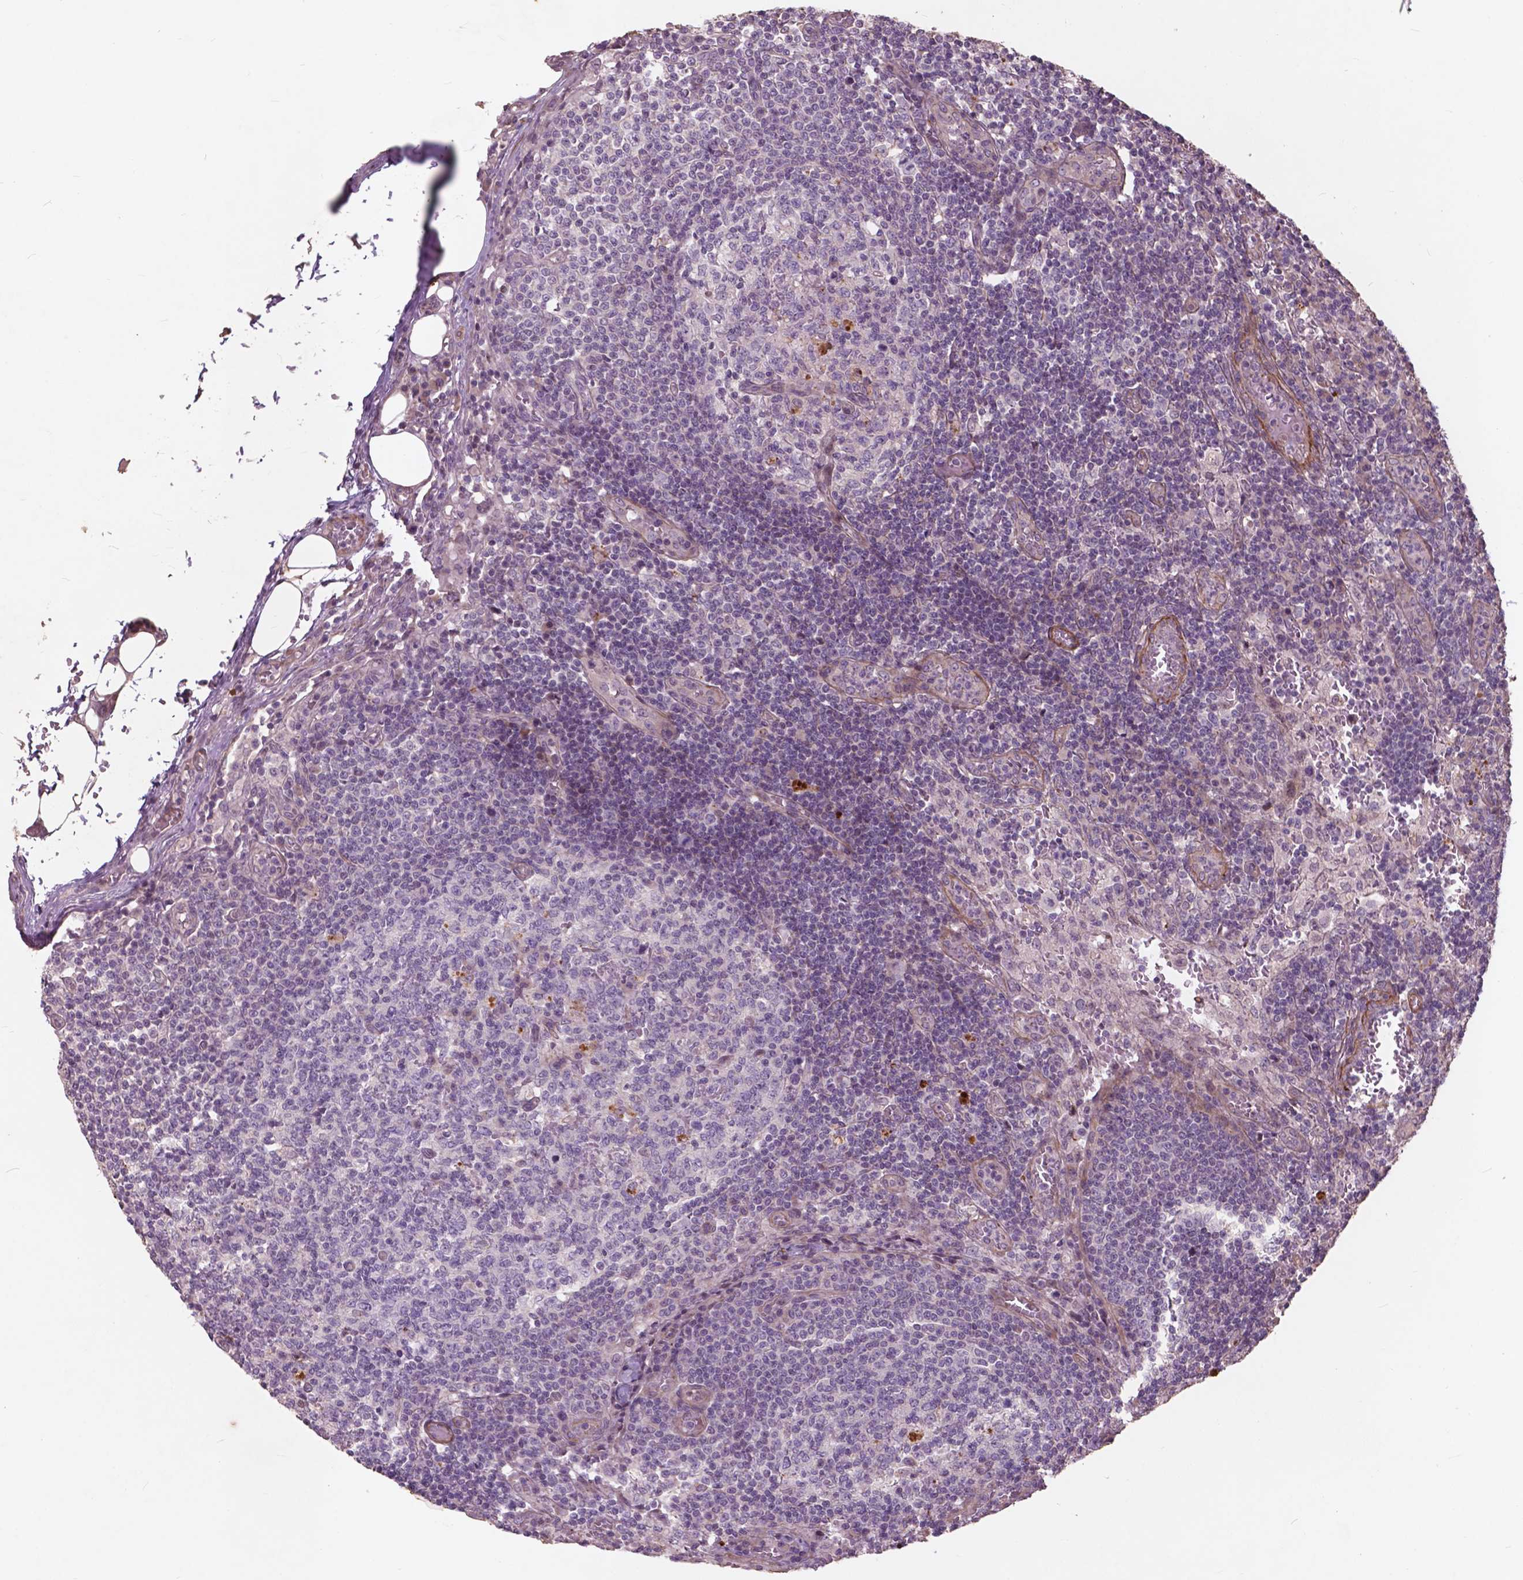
{"staining": {"intensity": "negative", "quantity": "none", "location": "none"}, "tissue": "lymph node", "cell_type": "Germinal center cells", "image_type": "normal", "snomed": [{"axis": "morphology", "description": "Normal tissue, NOS"}, {"axis": "topography", "description": "Lymph node"}], "caption": "Germinal center cells show no significant staining in benign lymph node. (Immunohistochemistry, brightfield microscopy, high magnification).", "gene": "RFPL4B", "patient": {"sex": "male", "age": 62}}